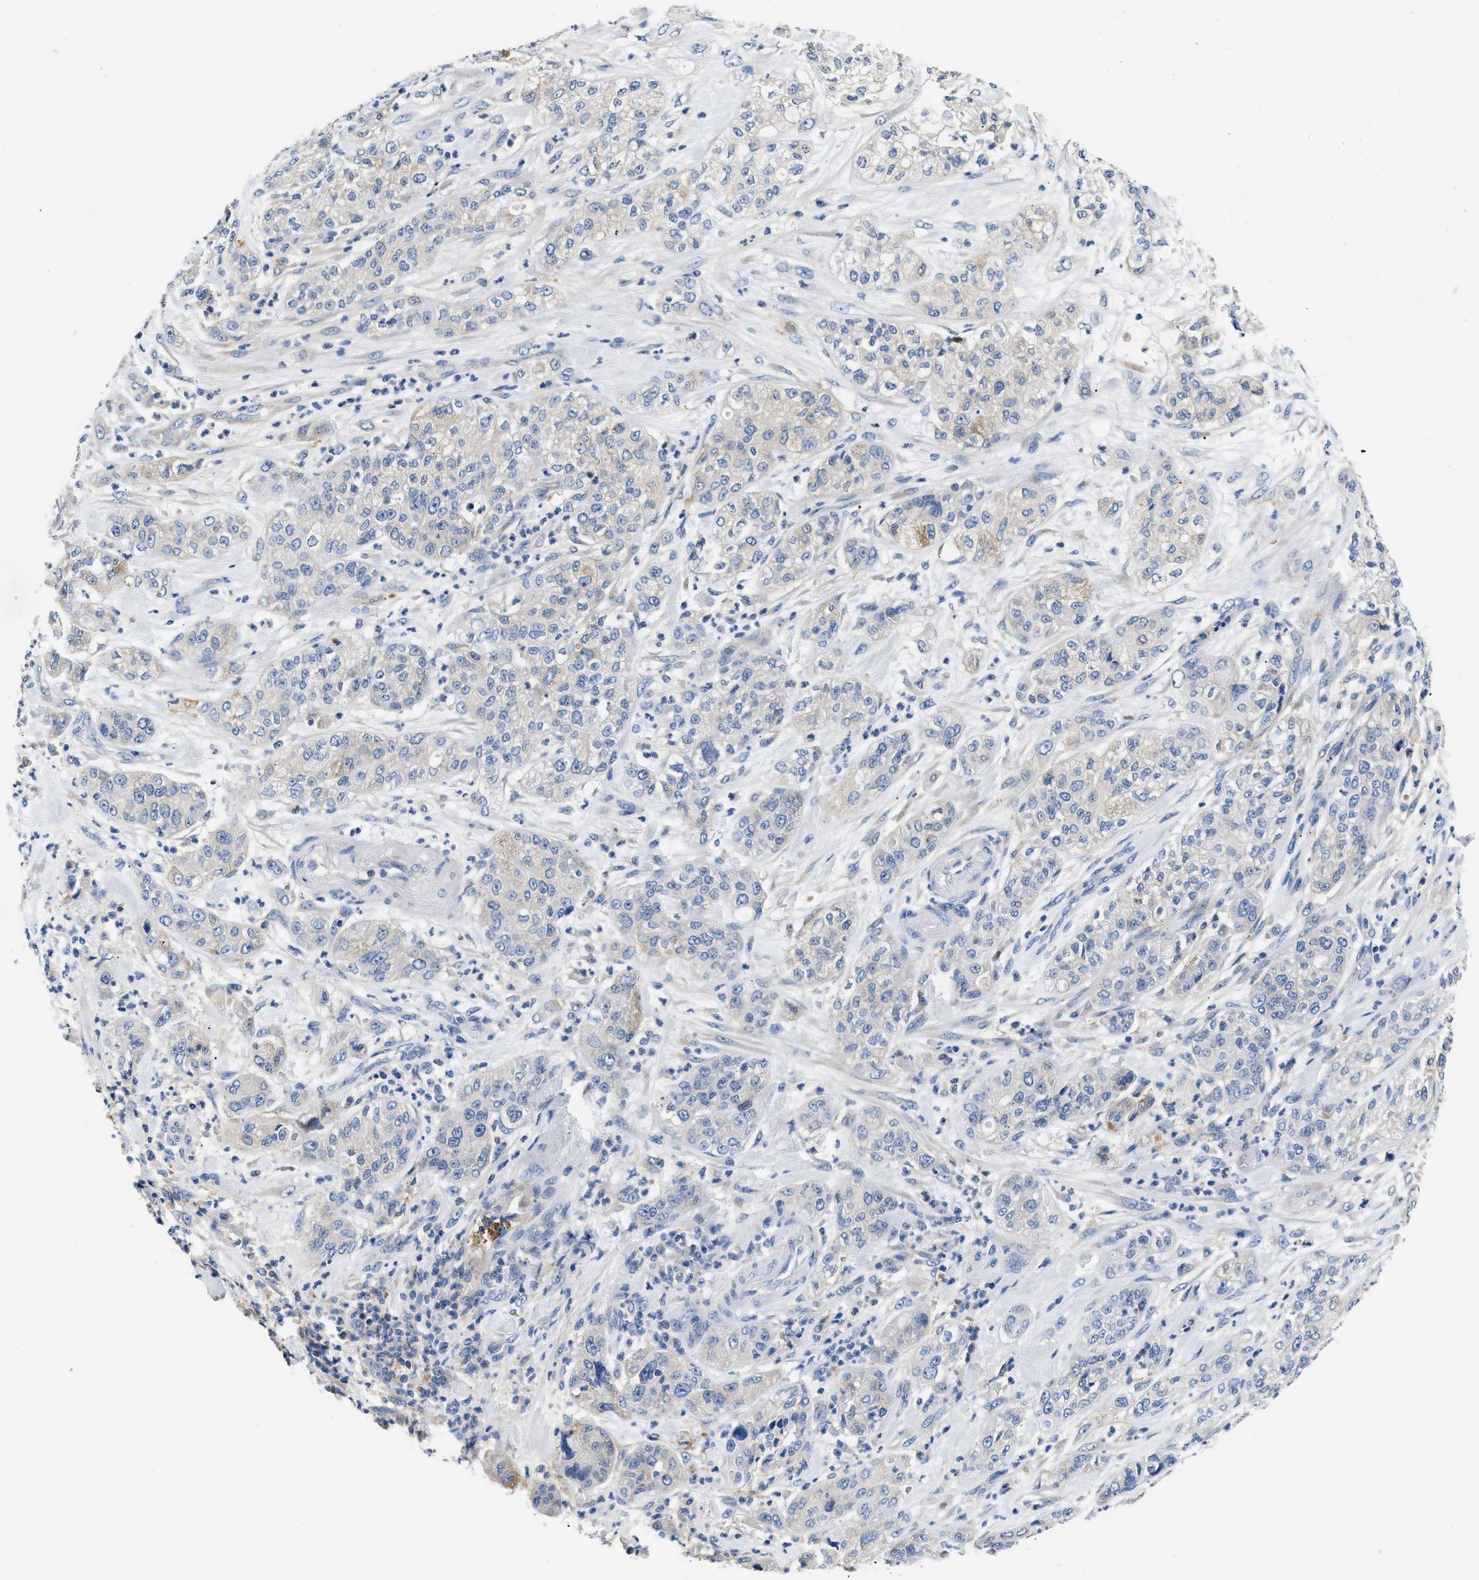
{"staining": {"intensity": "negative", "quantity": "none", "location": "none"}, "tissue": "pancreatic cancer", "cell_type": "Tumor cells", "image_type": "cancer", "snomed": [{"axis": "morphology", "description": "Adenocarcinoma, NOS"}, {"axis": "topography", "description": "Pancreas"}], "caption": "There is no significant staining in tumor cells of pancreatic cancer. The staining was performed using DAB (3,3'-diaminobenzidine) to visualize the protein expression in brown, while the nuclei were stained in blue with hematoxylin (Magnification: 20x).", "gene": "TUT7", "patient": {"sex": "female", "age": 78}}